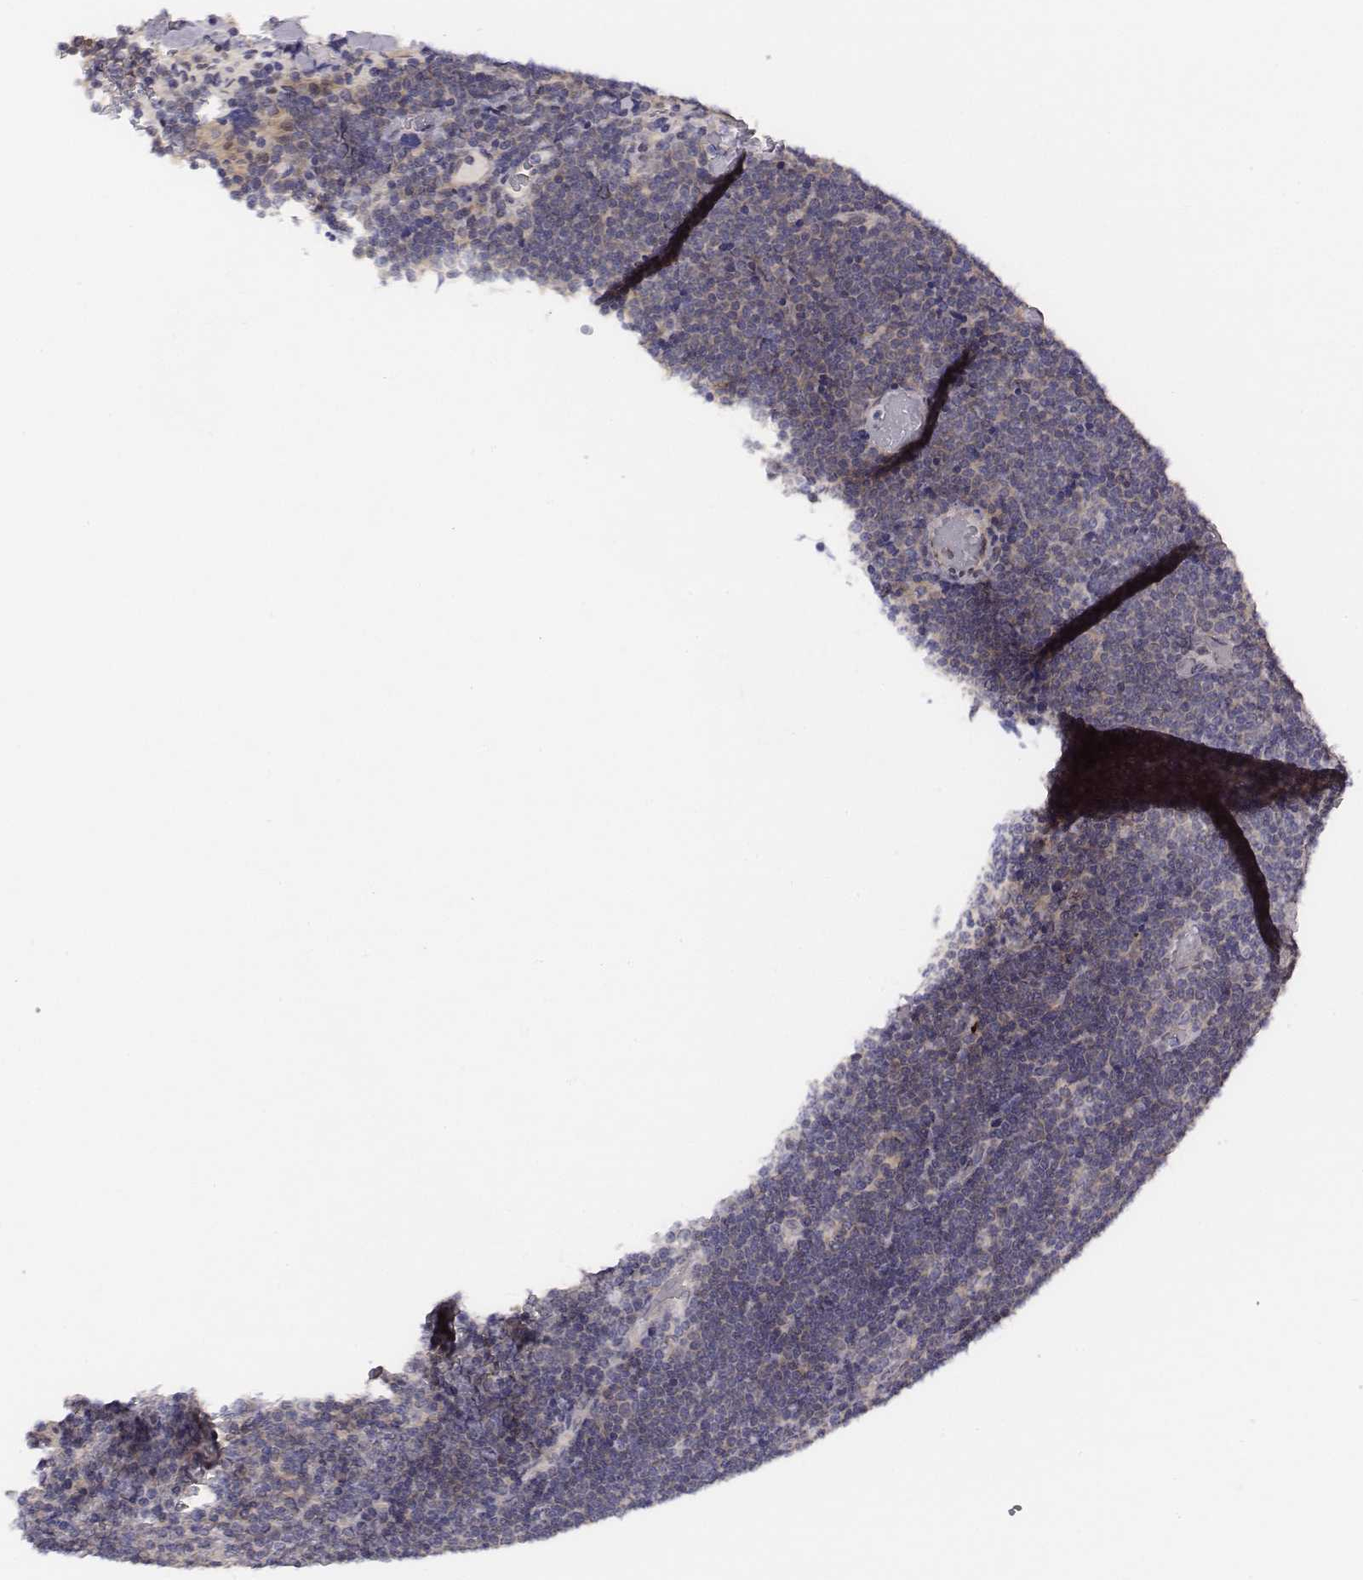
{"staining": {"intensity": "weak", "quantity": ">75%", "location": "cytoplasmic/membranous"}, "tissue": "lymphoma", "cell_type": "Tumor cells", "image_type": "cancer", "snomed": [{"axis": "morphology", "description": "Malignant lymphoma, non-Hodgkin's type, Low grade"}, {"axis": "topography", "description": "Brain"}], "caption": "Brown immunohistochemical staining in human malignant lymphoma, non-Hodgkin's type (low-grade) shows weak cytoplasmic/membranous staining in about >75% of tumor cells. (IHC, brightfield microscopy, high magnification).", "gene": "SMURF2", "patient": {"sex": "female", "age": 66}}